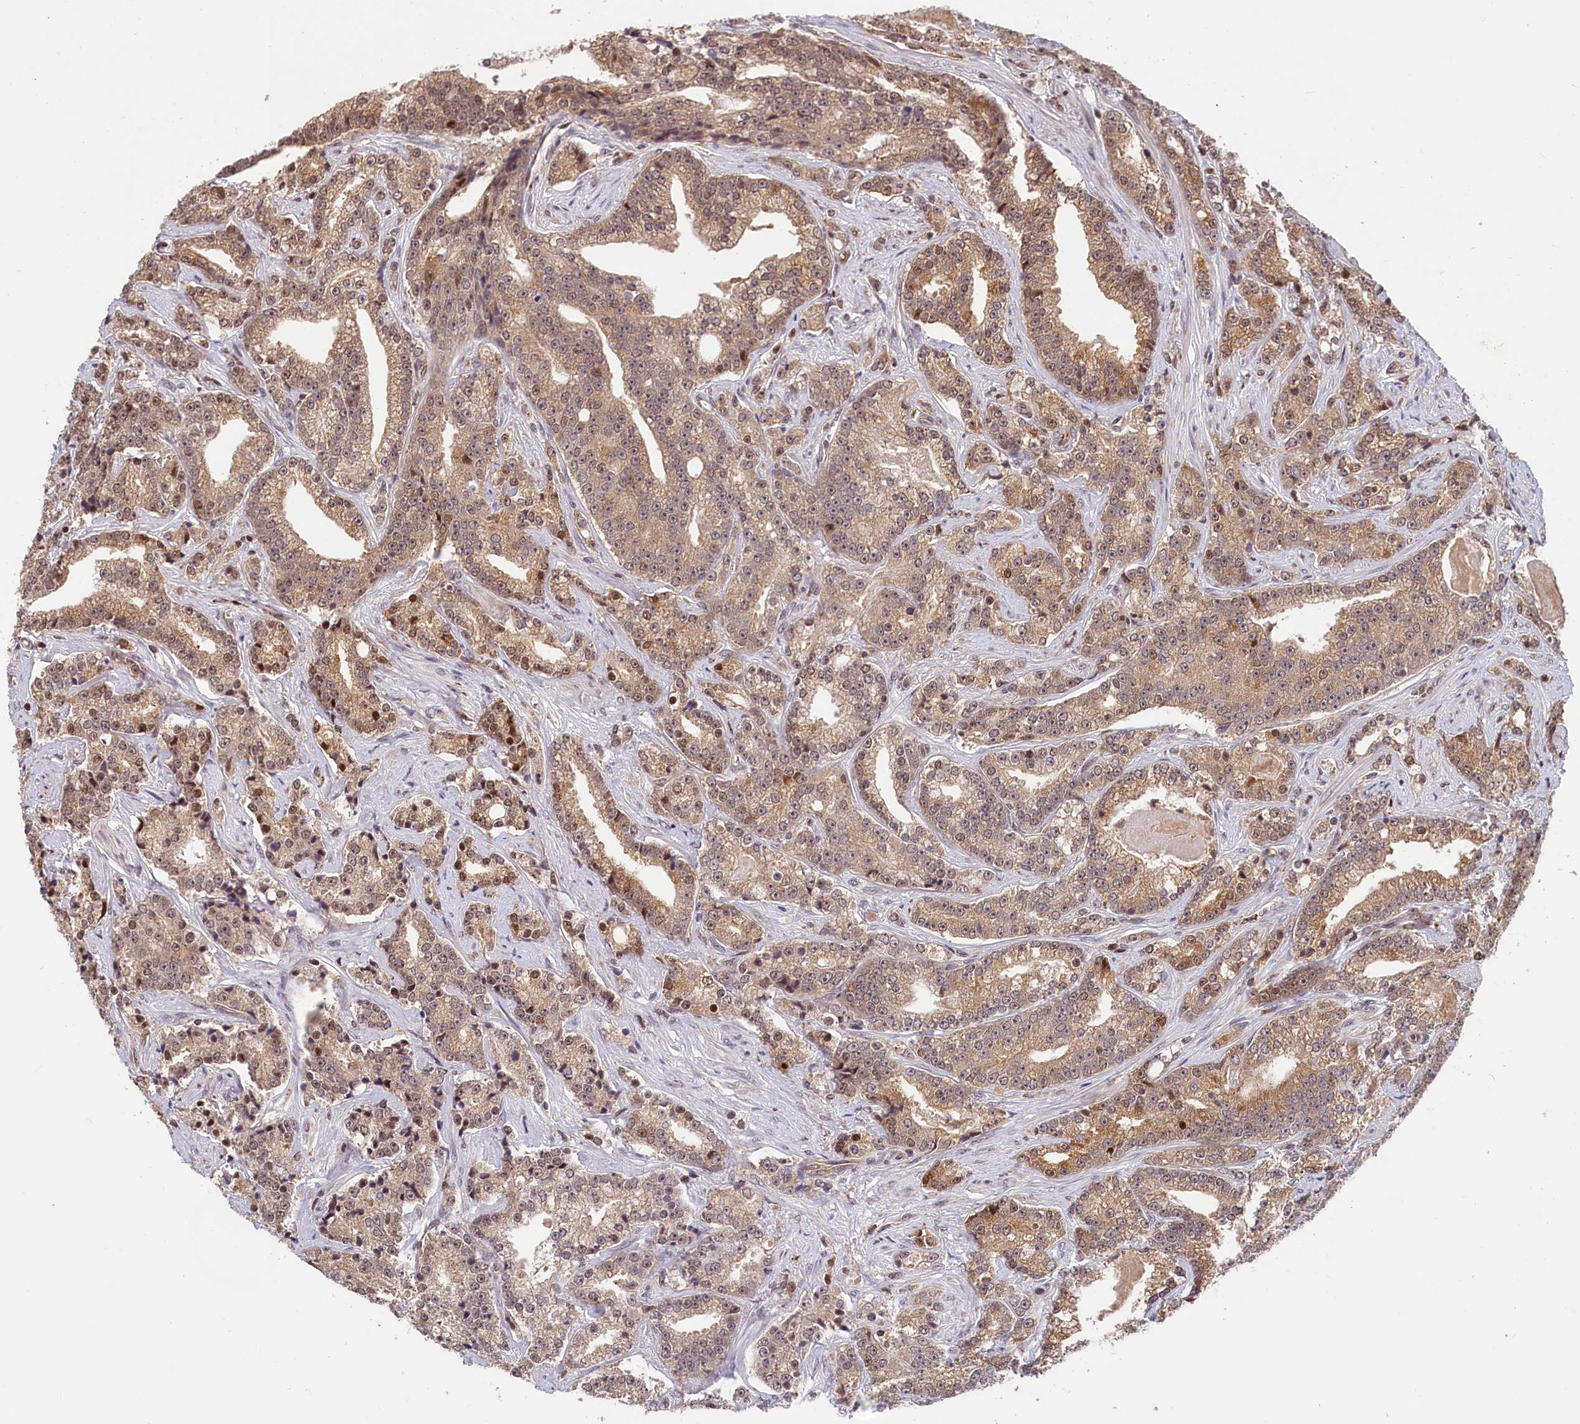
{"staining": {"intensity": "moderate", "quantity": ">75%", "location": "cytoplasmic/membranous,nuclear"}, "tissue": "prostate cancer", "cell_type": "Tumor cells", "image_type": "cancer", "snomed": [{"axis": "morphology", "description": "Adenocarcinoma, High grade"}, {"axis": "topography", "description": "Prostate"}], "caption": "Immunohistochemistry staining of prostate high-grade adenocarcinoma, which reveals medium levels of moderate cytoplasmic/membranous and nuclear staining in about >75% of tumor cells indicating moderate cytoplasmic/membranous and nuclear protein positivity. The staining was performed using DAB (brown) for protein detection and nuclei were counterstained in hematoxylin (blue).", "gene": "KCNK6", "patient": {"sex": "male", "age": 67}}